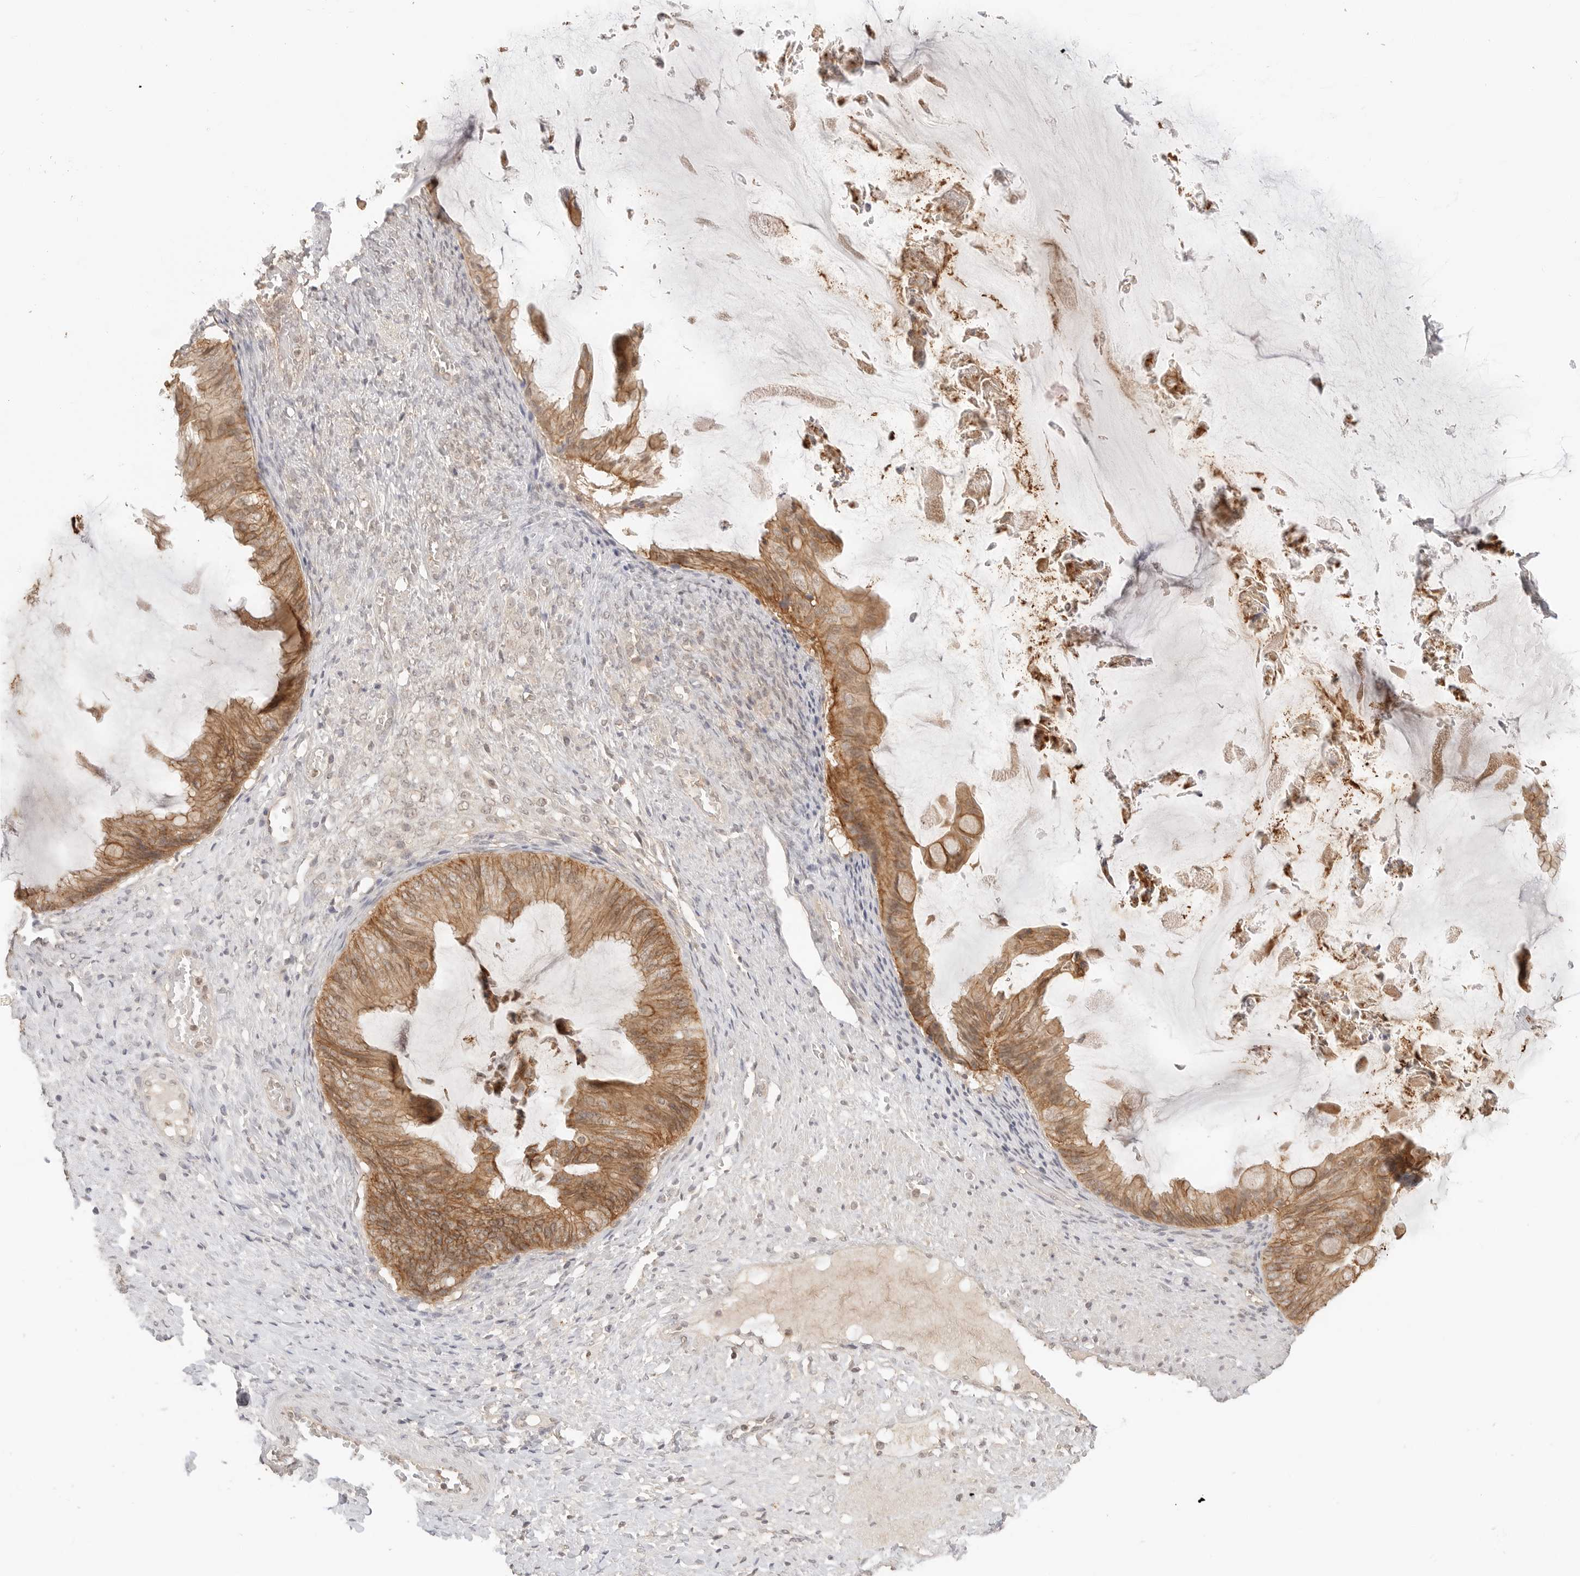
{"staining": {"intensity": "moderate", "quantity": ">75%", "location": "cytoplasmic/membranous"}, "tissue": "ovarian cancer", "cell_type": "Tumor cells", "image_type": "cancer", "snomed": [{"axis": "morphology", "description": "Cystadenocarcinoma, mucinous, NOS"}, {"axis": "topography", "description": "Ovary"}], "caption": "The immunohistochemical stain shows moderate cytoplasmic/membranous positivity in tumor cells of ovarian cancer tissue.", "gene": "EPHA1", "patient": {"sex": "female", "age": 61}}